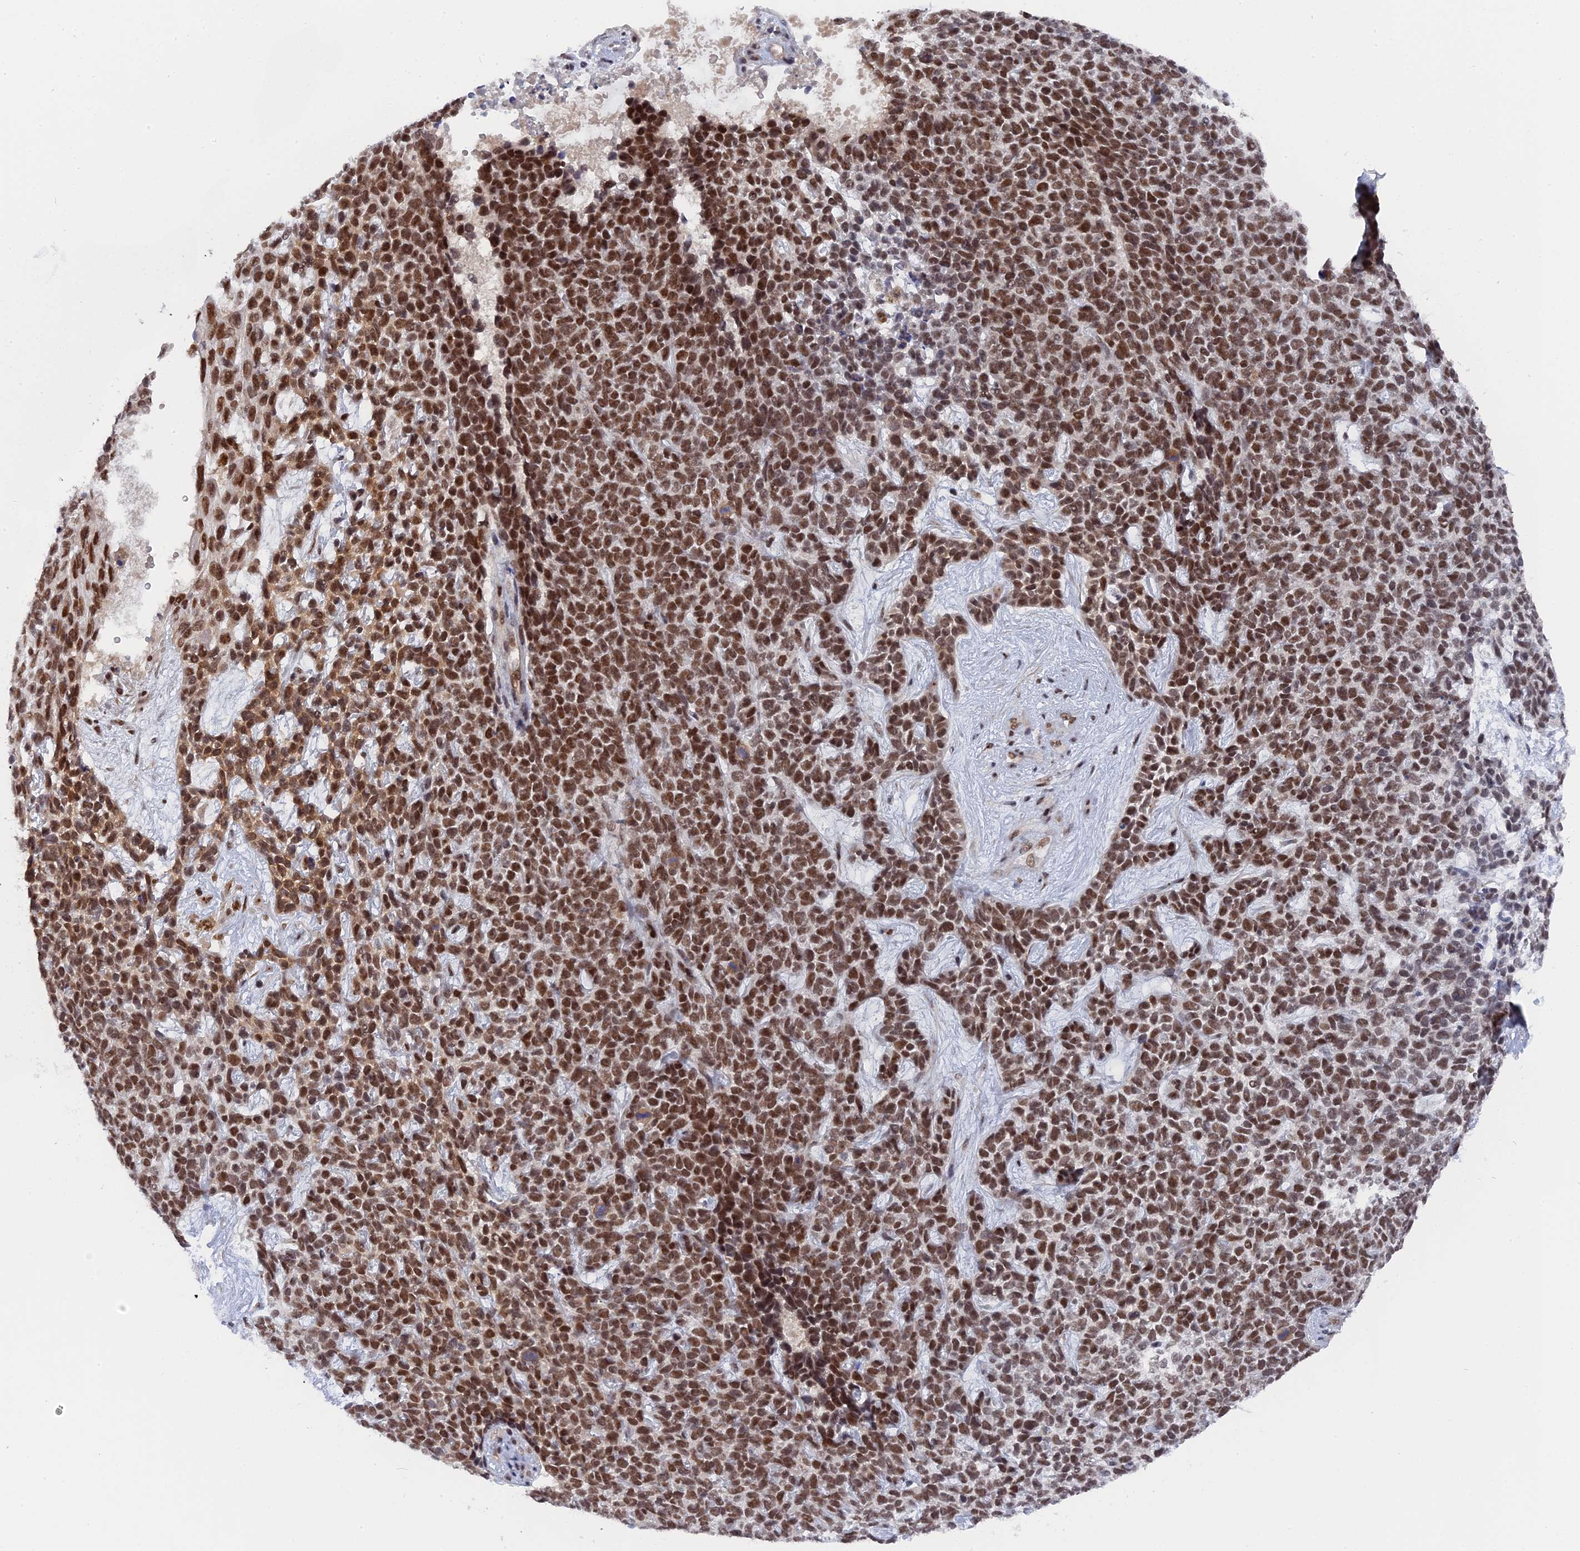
{"staining": {"intensity": "strong", "quantity": ">75%", "location": "nuclear"}, "tissue": "skin cancer", "cell_type": "Tumor cells", "image_type": "cancer", "snomed": [{"axis": "morphology", "description": "Basal cell carcinoma"}, {"axis": "topography", "description": "Skin"}], "caption": "Immunohistochemical staining of skin cancer reveals high levels of strong nuclear protein positivity in about >75% of tumor cells.", "gene": "CCDC85A", "patient": {"sex": "female", "age": 84}}